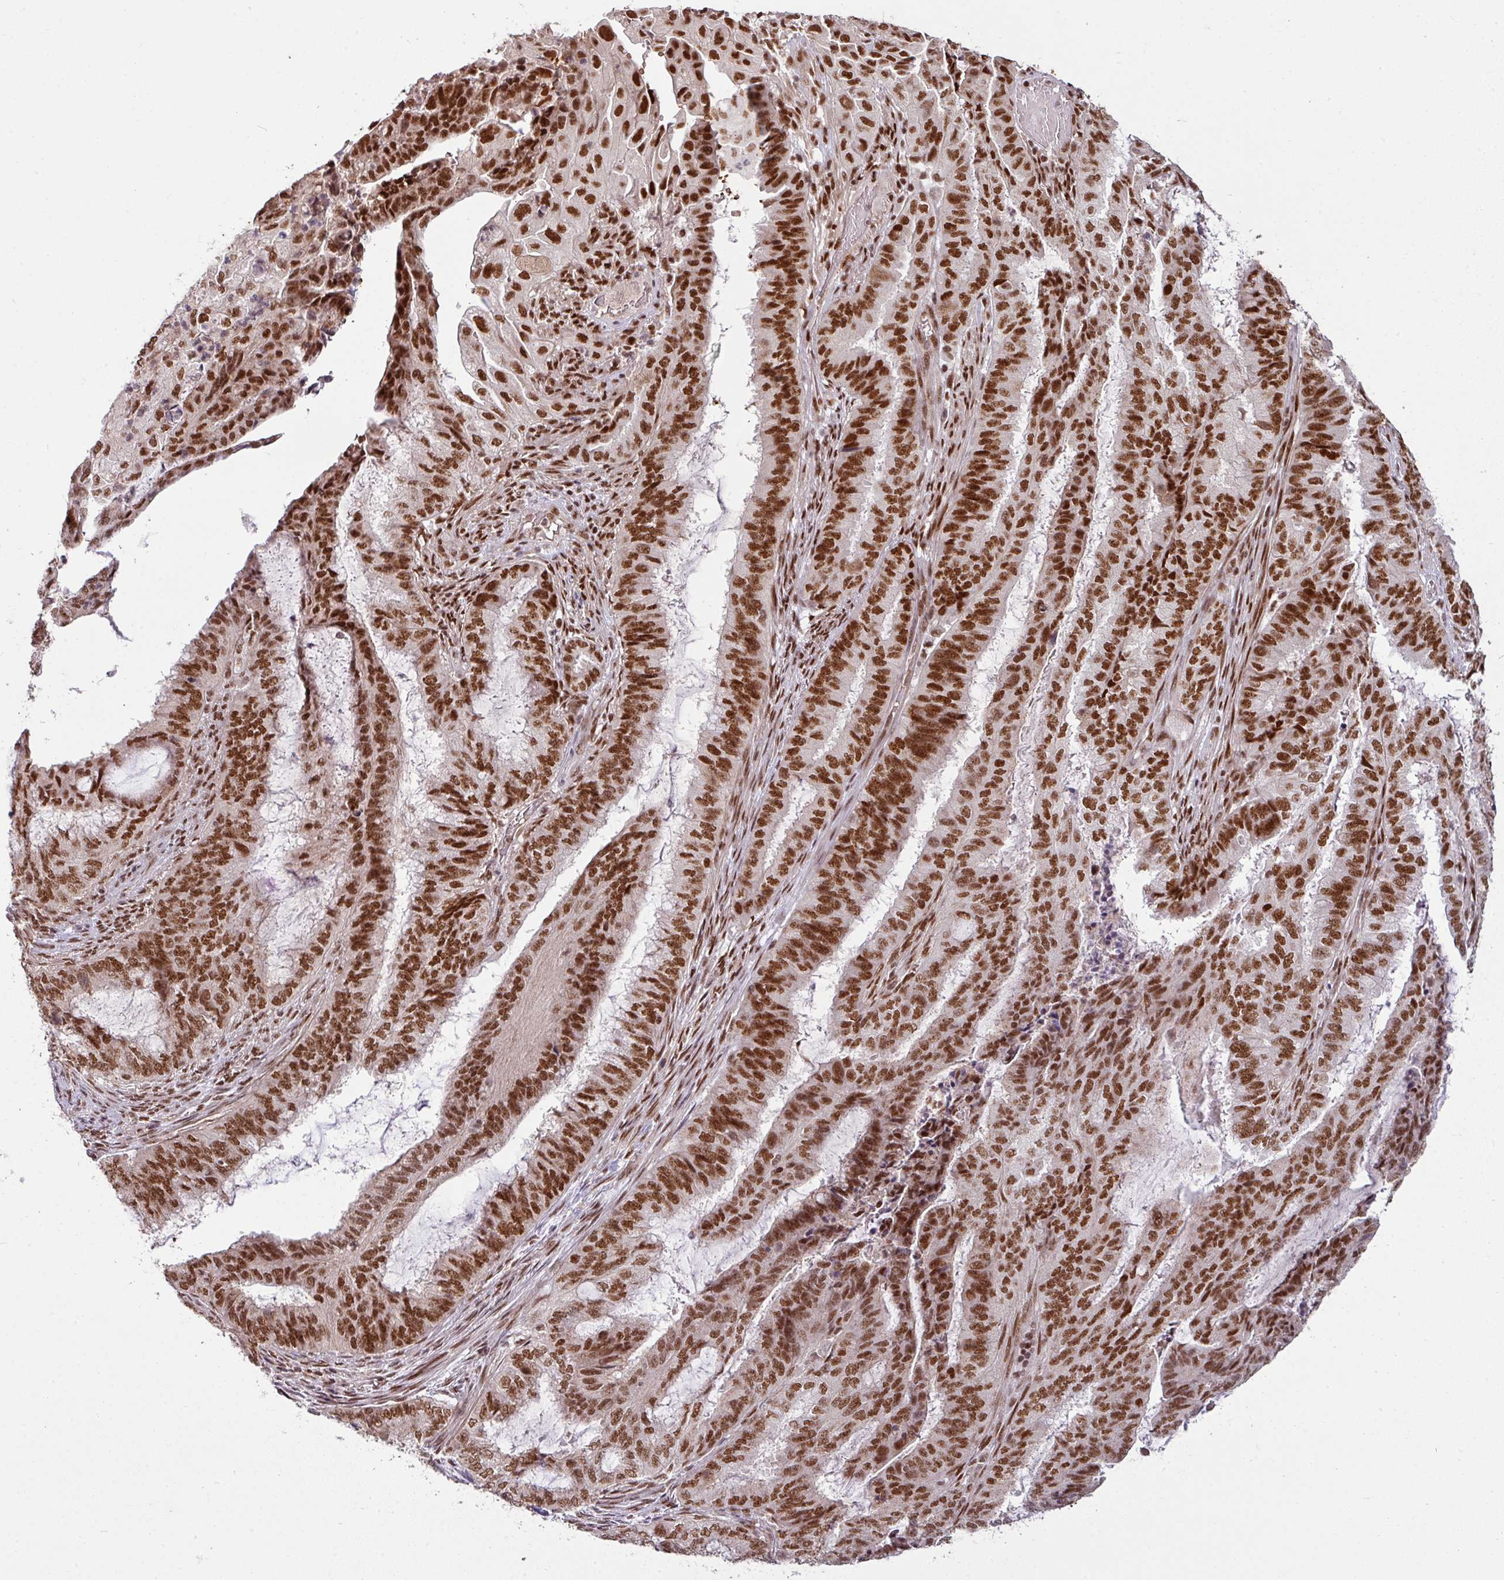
{"staining": {"intensity": "strong", "quantity": ">75%", "location": "nuclear"}, "tissue": "endometrial cancer", "cell_type": "Tumor cells", "image_type": "cancer", "snomed": [{"axis": "morphology", "description": "Adenocarcinoma, NOS"}, {"axis": "topography", "description": "Endometrium"}], "caption": "Immunohistochemical staining of adenocarcinoma (endometrial) exhibits strong nuclear protein expression in about >75% of tumor cells.", "gene": "PHF23", "patient": {"sex": "female", "age": 51}}